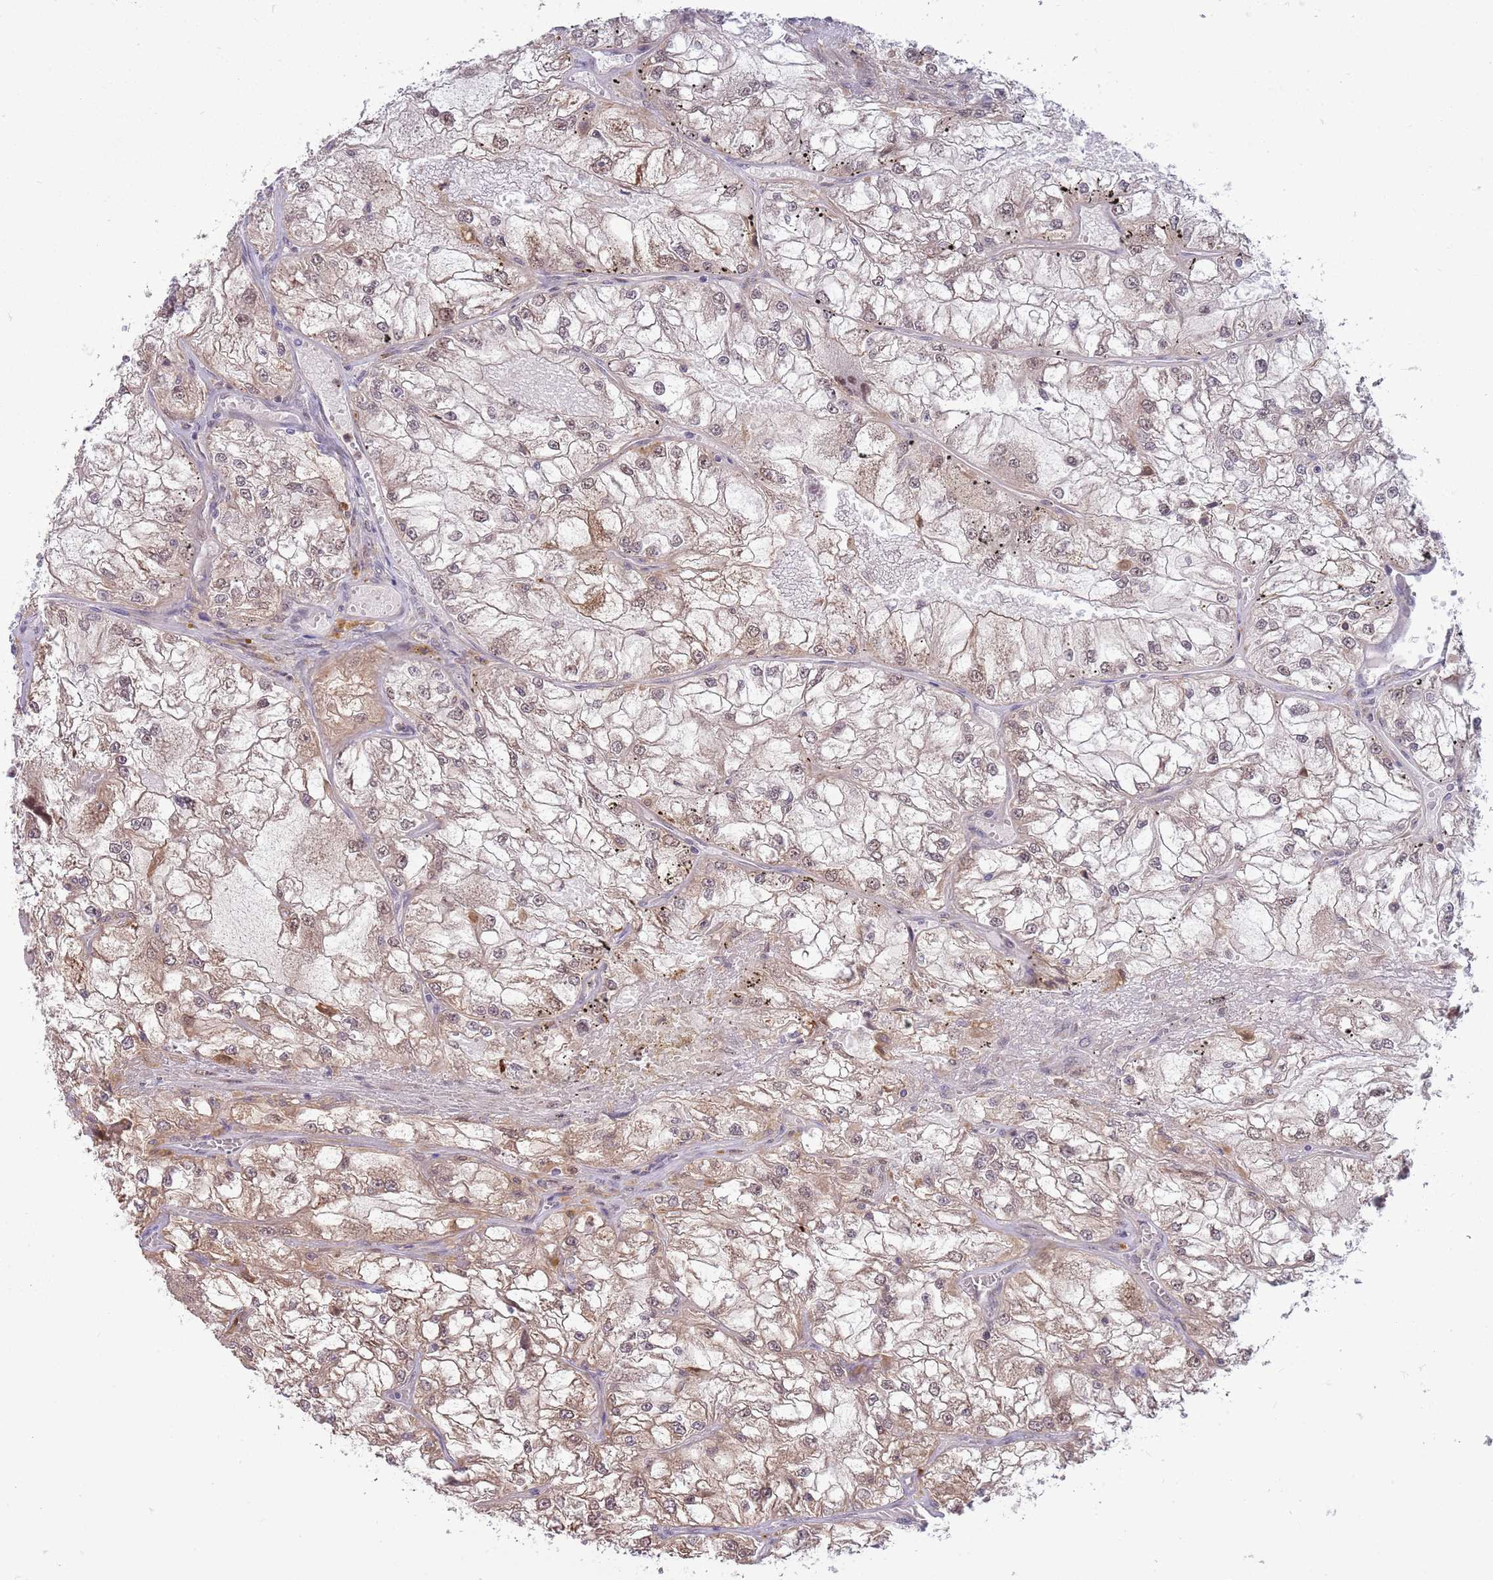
{"staining": {"intensity": "weak", "quantity": "<25%", "location": "cytoplasmic/membranous"}, "tissue": "renal cancer", "cell_type": "Tumor cells", "image_type": "cancer", "snomed": [{"axis": "morphology", "description": "Adenocarcinoma, NOS"}, {"axis": "topography", "description": "Kidney"}], "caption": "A micrograph of renal adenocarcinoma stained for a protein demonstrates no brown staining in tumor cells.", "gene": "CCNJL", "patient": {"sex": "female", "age": 72}}